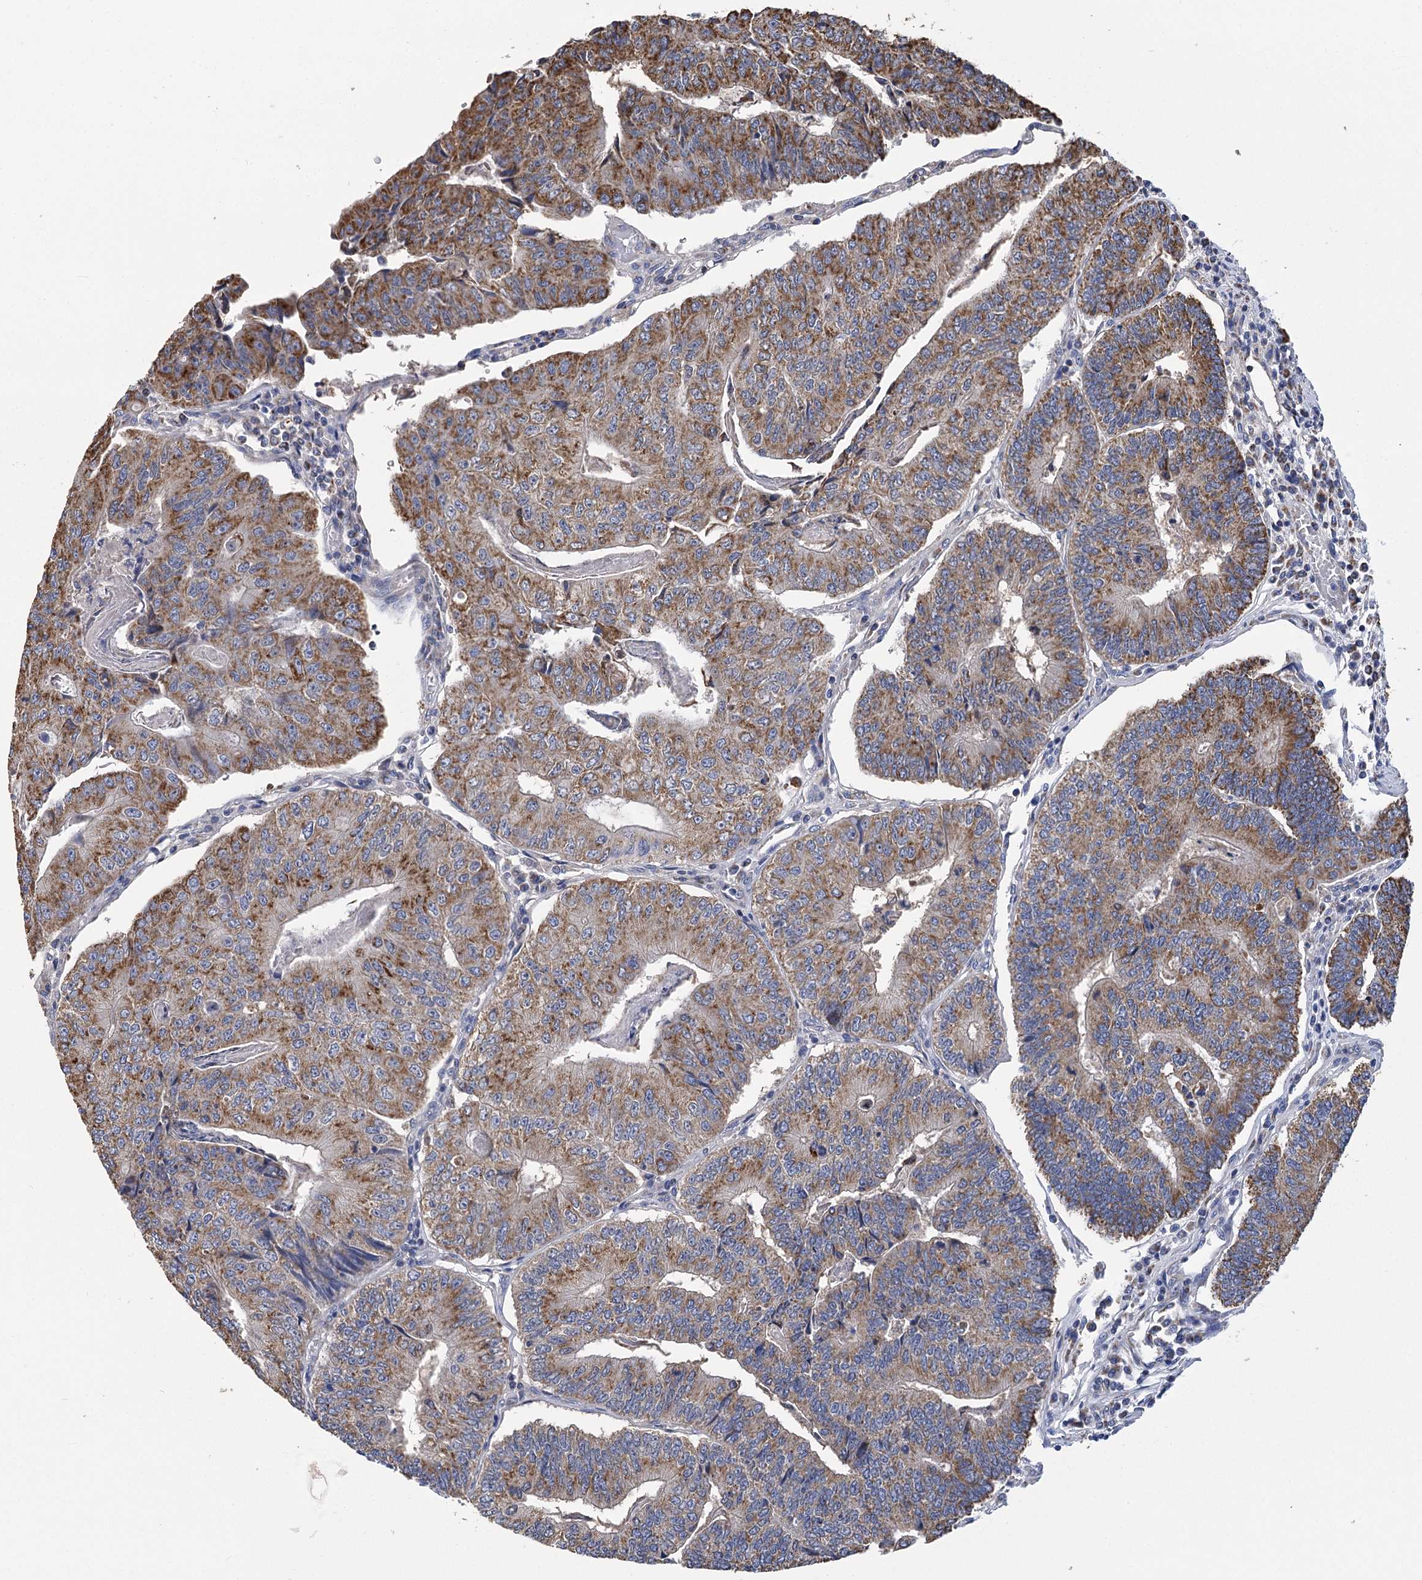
{"staining": {"intensity": "strong", "quantity": ">75%", "location": "cytoplasmic/membranous"}, "tissue": "colorectal cancer", "cell_type": "Tumor cells", "image_type": "cancer", "snomed": [{"axis": "morphology", "description": "Adenocarcinoma, NOS"}, {"axis": "topography", "description": "Colon"}], "caption": "Colorectal cancer (adenocarcinoma) stained for a protein demonstrates strong cytoplasmic/membranous positivity in tumor cells. Using DAB (brown) and hematoxylin (blue) stains, captured at high magnification using brightfield microscopy.", "gene": "CCDC73", "patient": {"sex": "female", "age": 67}}